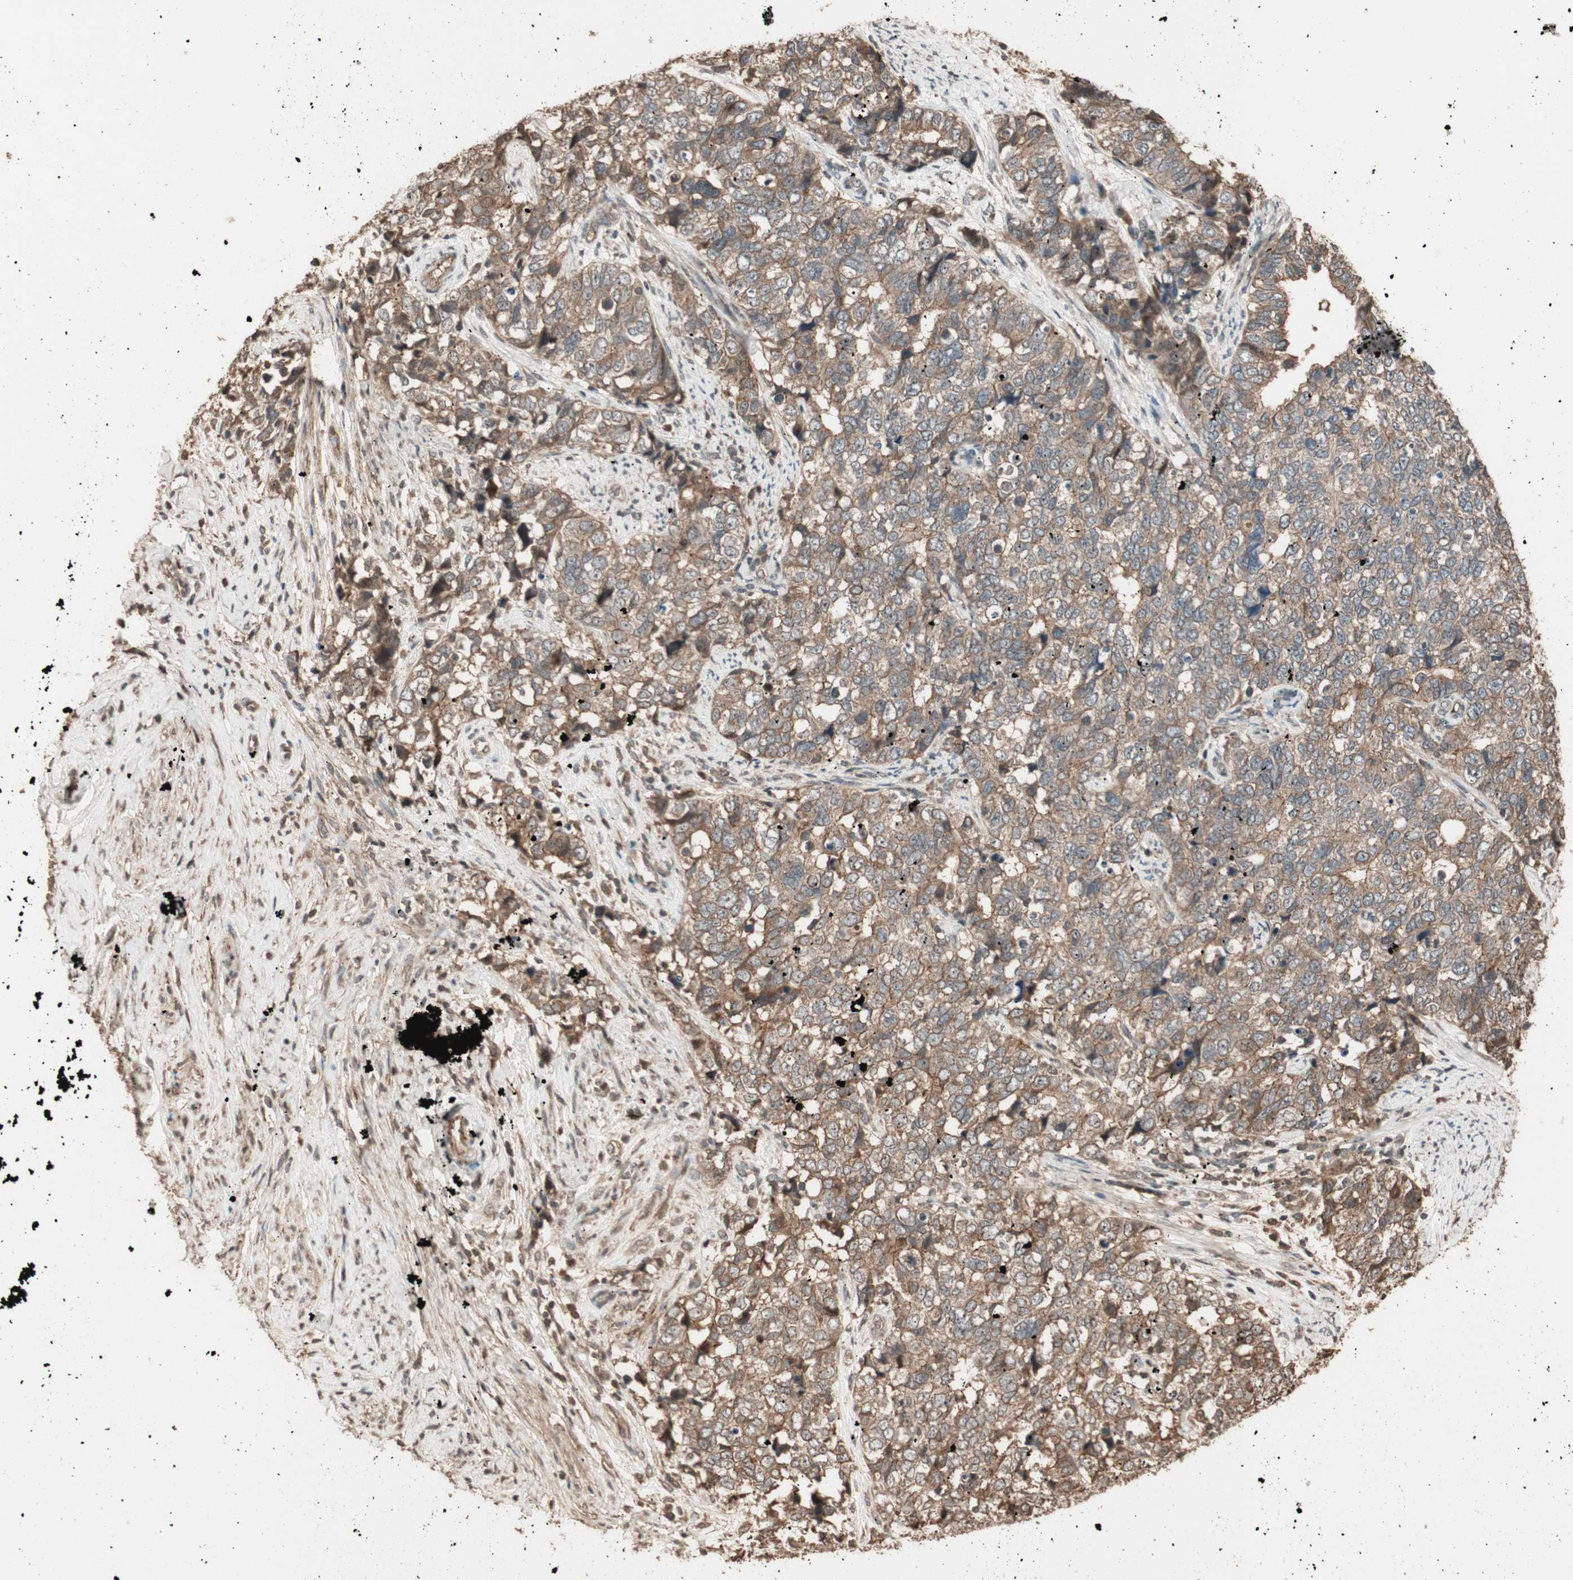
{"staining": {"intensity": "moderate", "quantity": ">75%", "location": "cytoplasmic/membranous"}, "tissue": "cervical cancer", "cell_type": "Tumor cells", "image_type": "cancer", "snomed": [{"axis": "morphology", "description": "Squamous cell carcinoma, NOS"}, {"axis": "topography", "description": "Cervix"}], "caption": "This is a histology image of IHC staining of cervical cancer (squamous cell carcinoma), which shows moderate expression in the cytoplasmic/membranous of tumor cells.", "gene": "USP20", "patient": {"sex": "female", "age": 63}}